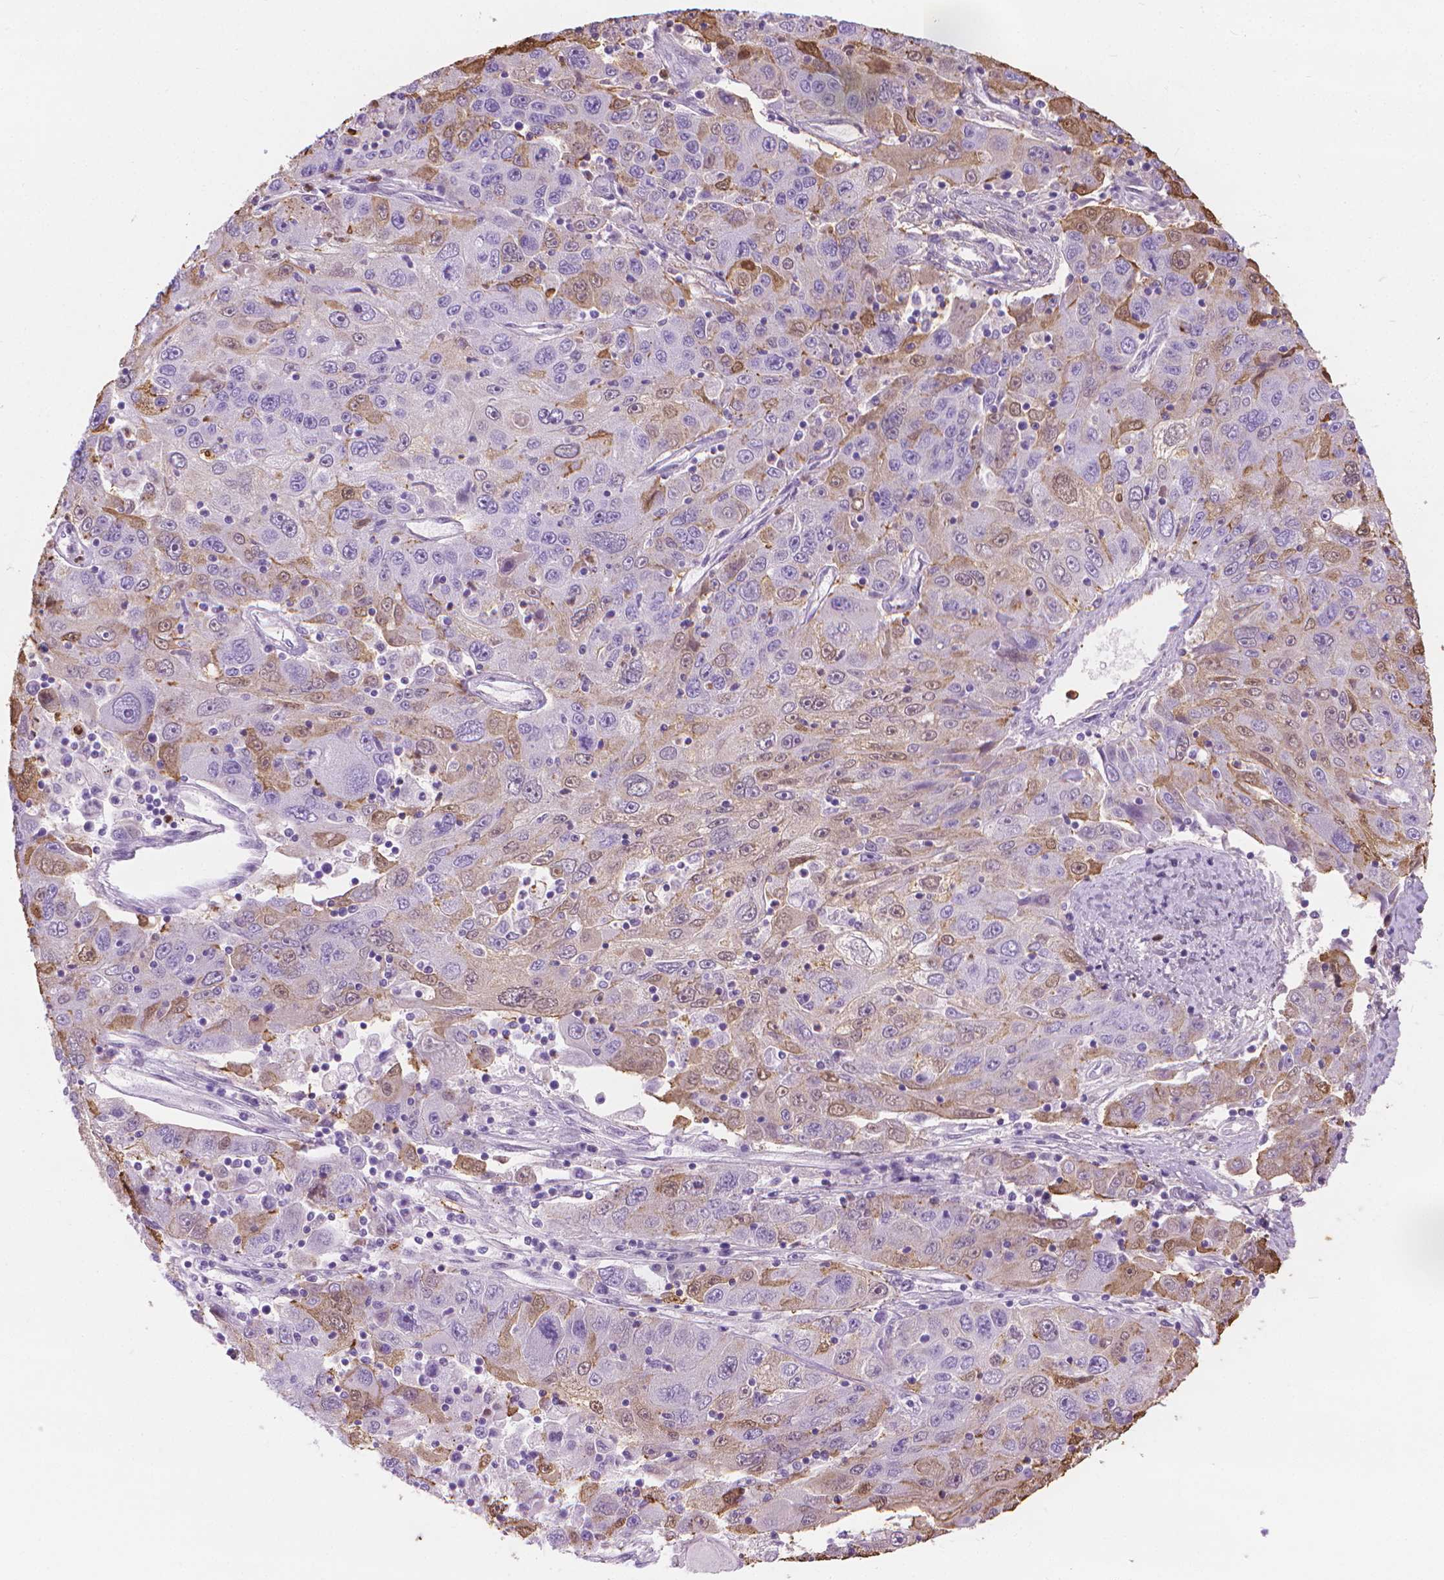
{"staining": {"intensity": "moderate", "quantity": "<25%", "location": "cytoplasmic/membranous,nuclear"}, "tissue": "stomach cancer", "cell_type": "Tumor cells", "image_type": "cancer", "snomed": [{"axis": "morphology", "description": "Adenocarcinoma, NOS"}, {"axis": "topography", "description": "Stomach"}], "caption": "Moderate cytoplasmic/membranous and nuclear protein positivity is appreciated in about <25% of tumor cells in stomach adenocarcinoma. The staining is performed using DAB (3,3'-diaminobenzidine) brown chromogen to label protein expression. The nuclei are counter-stained blue using hematoxylin.", "gene": "CFAP52", "patient": {"sex": "male", "age": 56}}